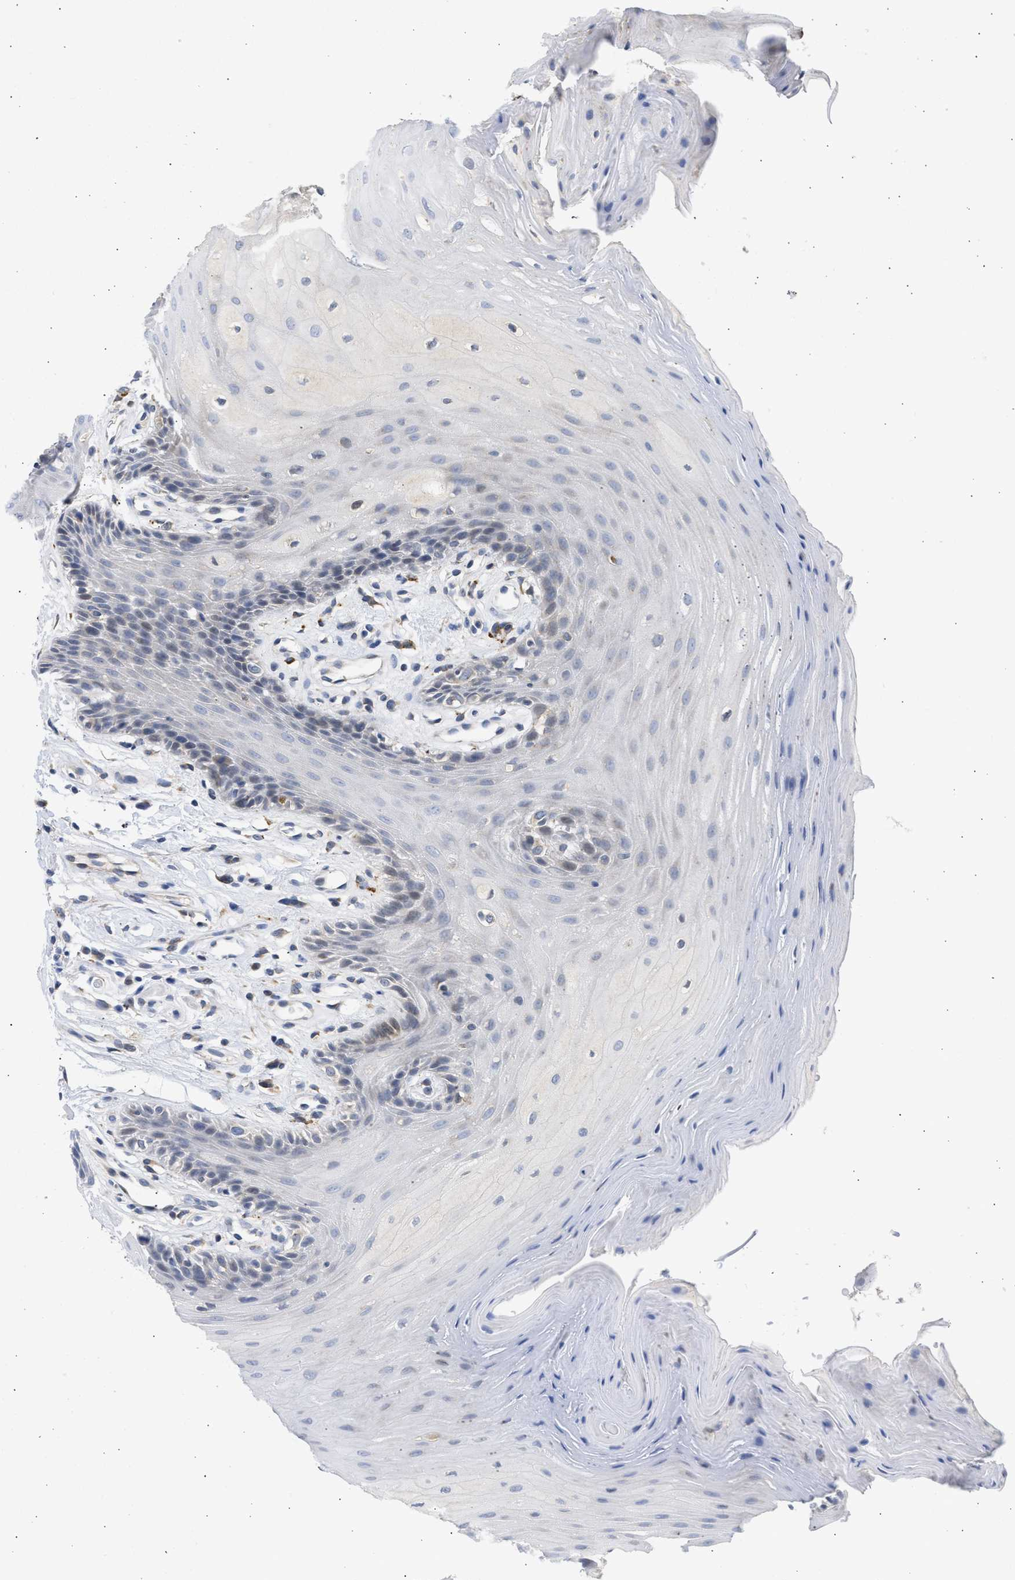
{"staining": {"intensity": "negative", "quantity": "none", "location": "none"}, "tissue": "oral mucosa", "cell_type": "Squamous epithelial cells", "image_type": "normal", "snomed": [{"axis": "morphology", "description": "Normal tissue, NOS"}, {"axis": "morphology", "description": "Squamous cell carcinoma, NOS"}, {"axis": "topography", "description": "Oral tissue"}, {"axis": "topography", "description": "Head-Neck"}], "caption": "Immunohistochemistry micrograph of normal oral mucosa: oral mucosa stained with DAB (3,3'-diaminobenzidine) shows no significant protein expression in squamous epithelial cells.", "gene": "TMED1", "patient": {"sex": "male", "age": 71}}